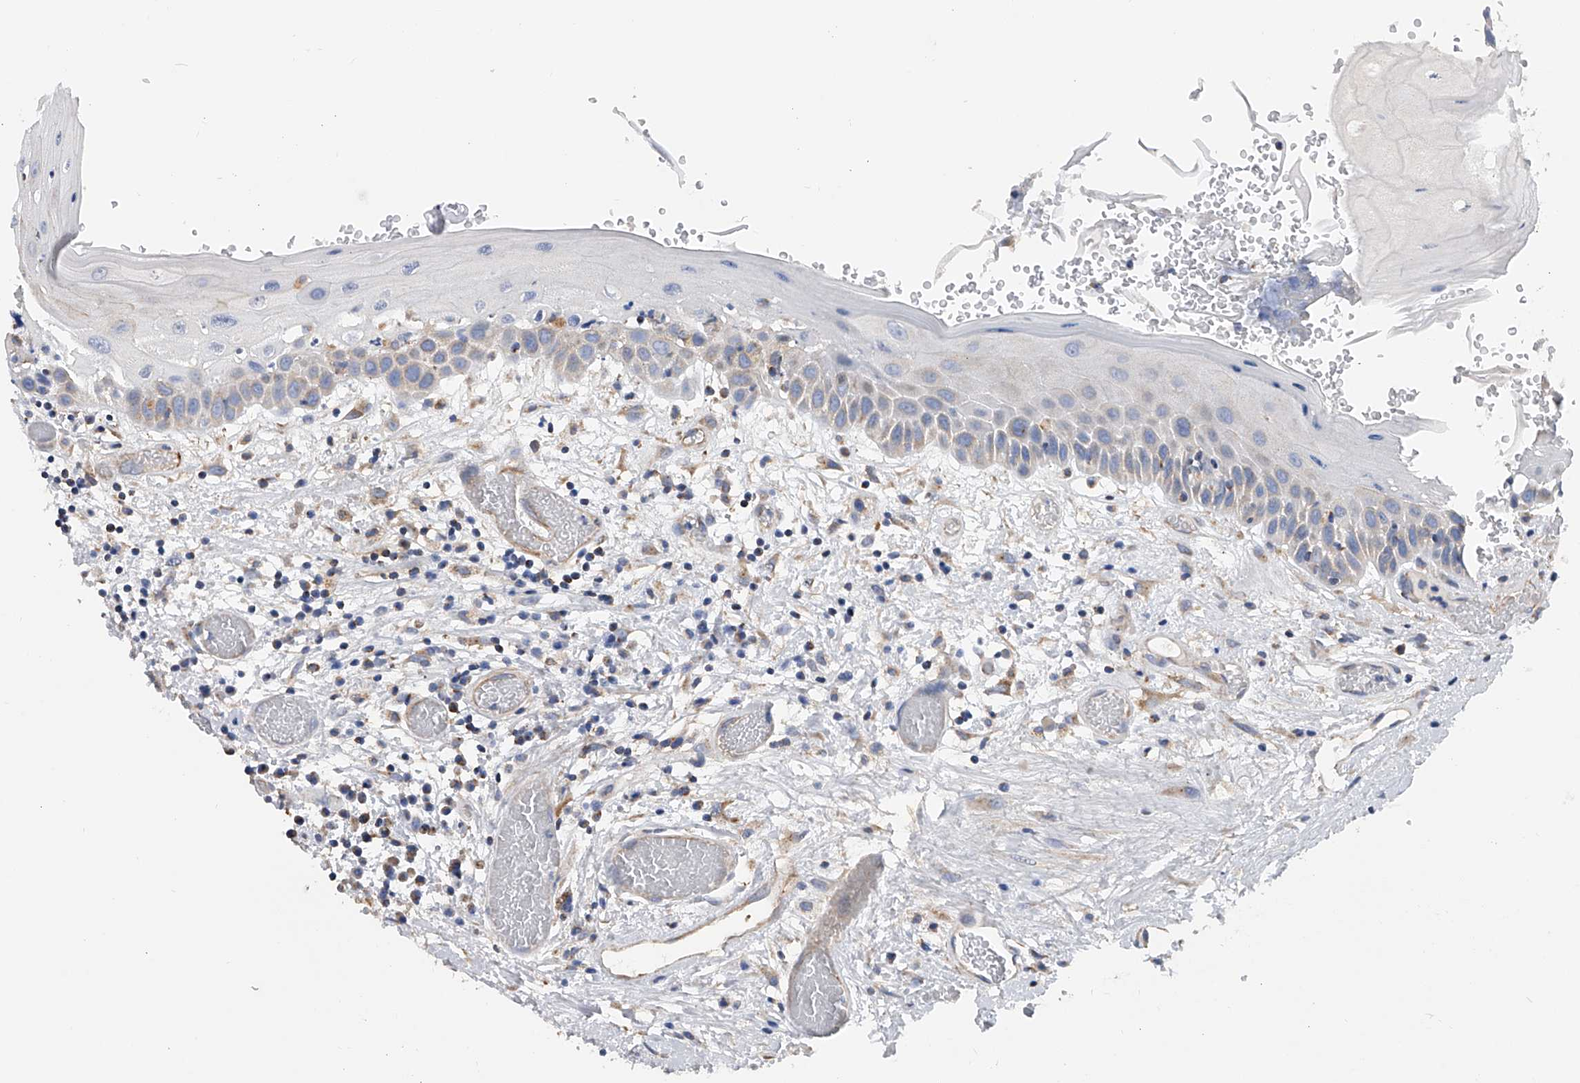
{"staining": {"intensity": "moderate", "quantity": "<25%", "location": "cytoplasmic/membranous"}, "tissue": "oral mucosa", "cell_type": "Squamous epithelial cells", "image_type": "normal", "snomed": [{"axis": "morphology", "description": "Normal tissue, NOS"}, {"axis": "topography", "description": "Oral tissue"}], "caption": "Immunohistochemical staining of unremarkable oral mucosa reveals moderate cytoplasmic/membranous protein positivity in approximately <25% of squamous epithelial cells. (DAB (3,3'-diaminobenzidine) IHC, brown staining for protein, blue staining for nuclei).", "gene": "PDSS2", "patient": {"sex": "female", "age": 76}}